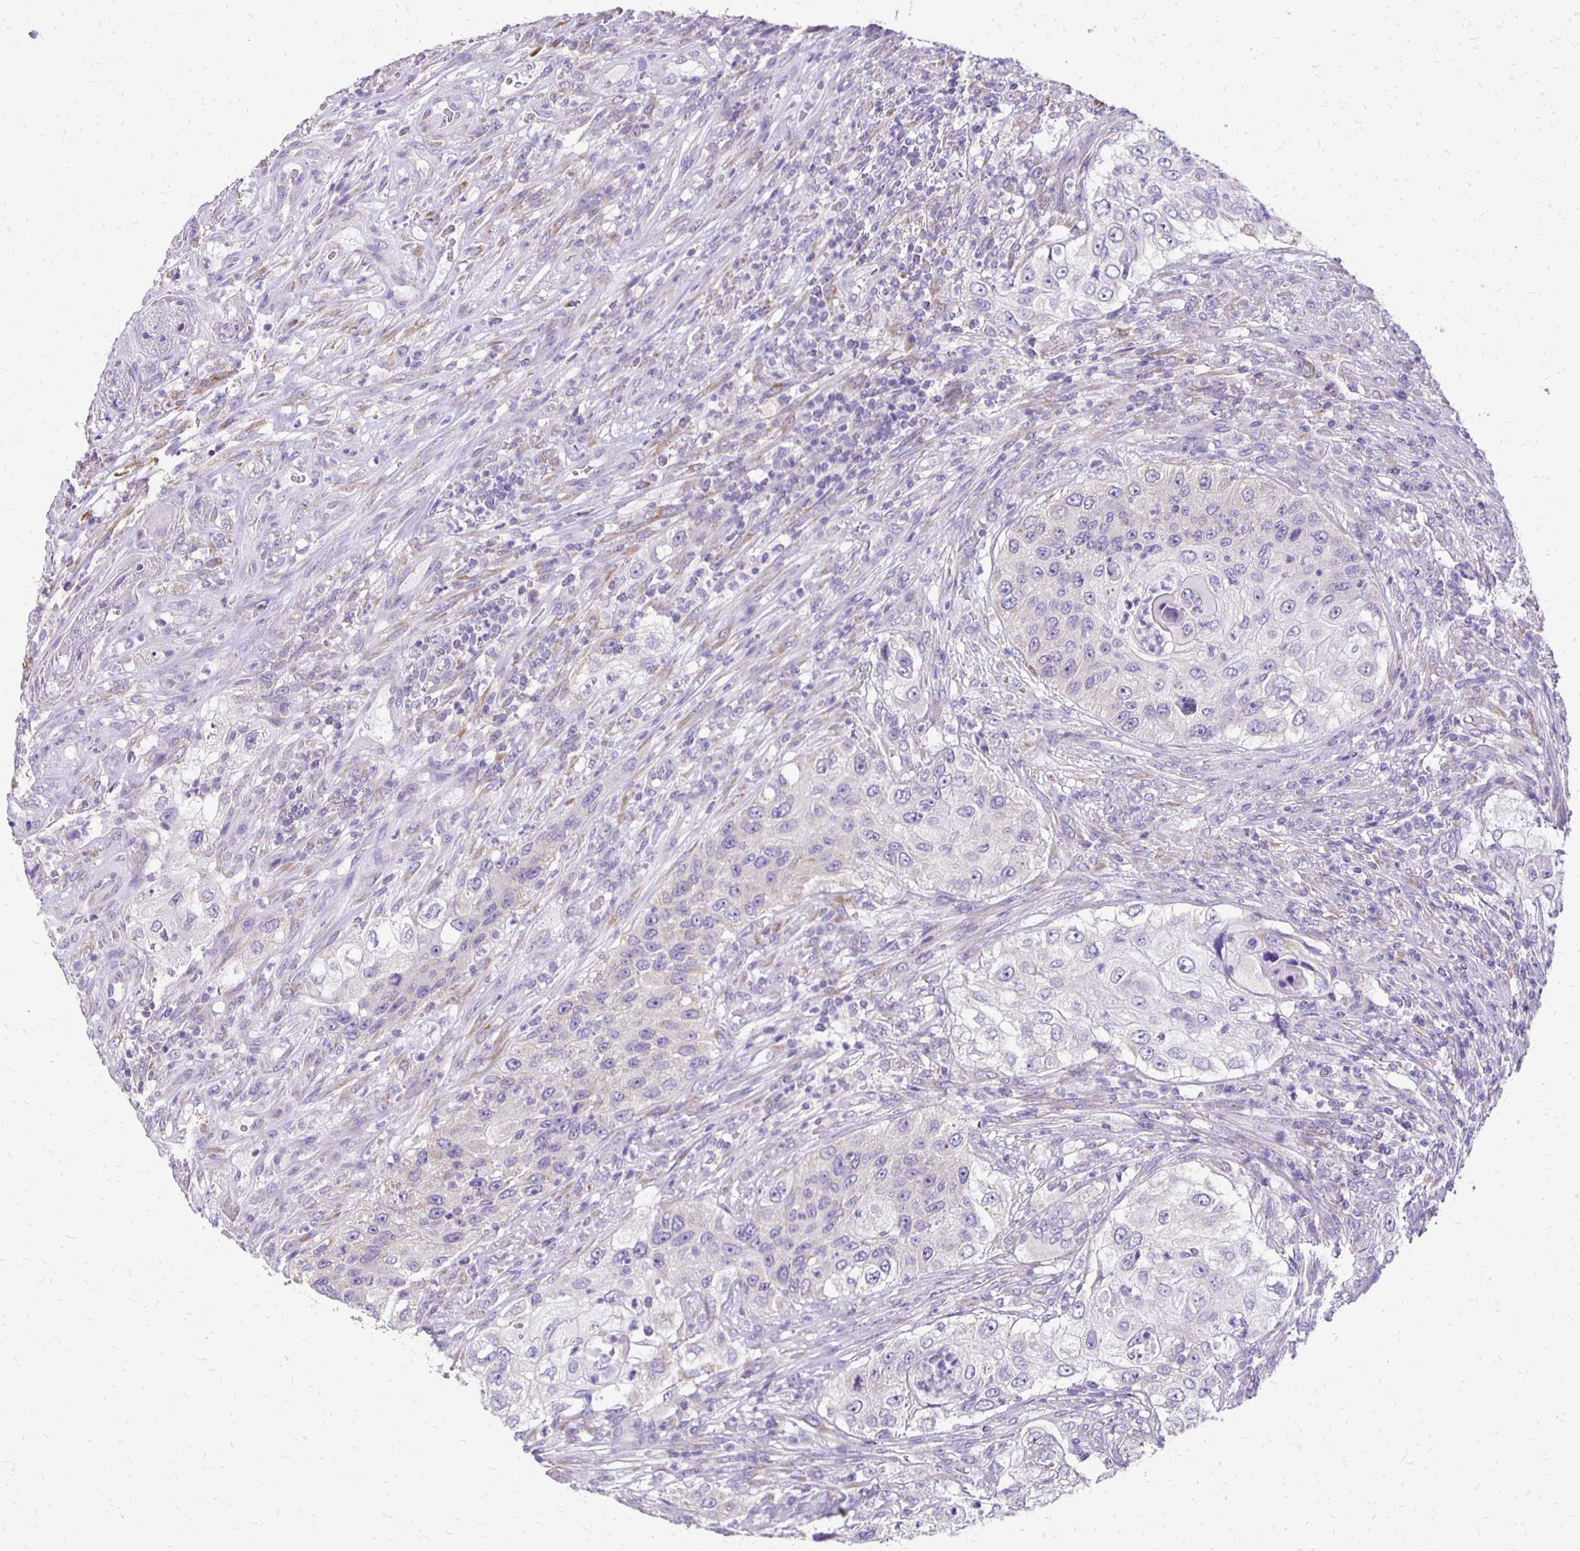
{"staining": {"intensity": "negative", "quantity": "none", "location": "none"}, "tissue": "urothelial cancer", "cell_type": "Tumor cells", "image_type": "cancer", "snomed": [{"axis": "morphology", "description": "Urothelial carcinoma, High grade"}, {"axis": "topography", "description": "Urinary bladder"}], "caption": "Urothelial cancer stained for a protein using immunohistochemistry (IHC) reveals no expression tumor cells.", "gene": "ANKRD45", "patient": {"sex": "female", "age": 60}}